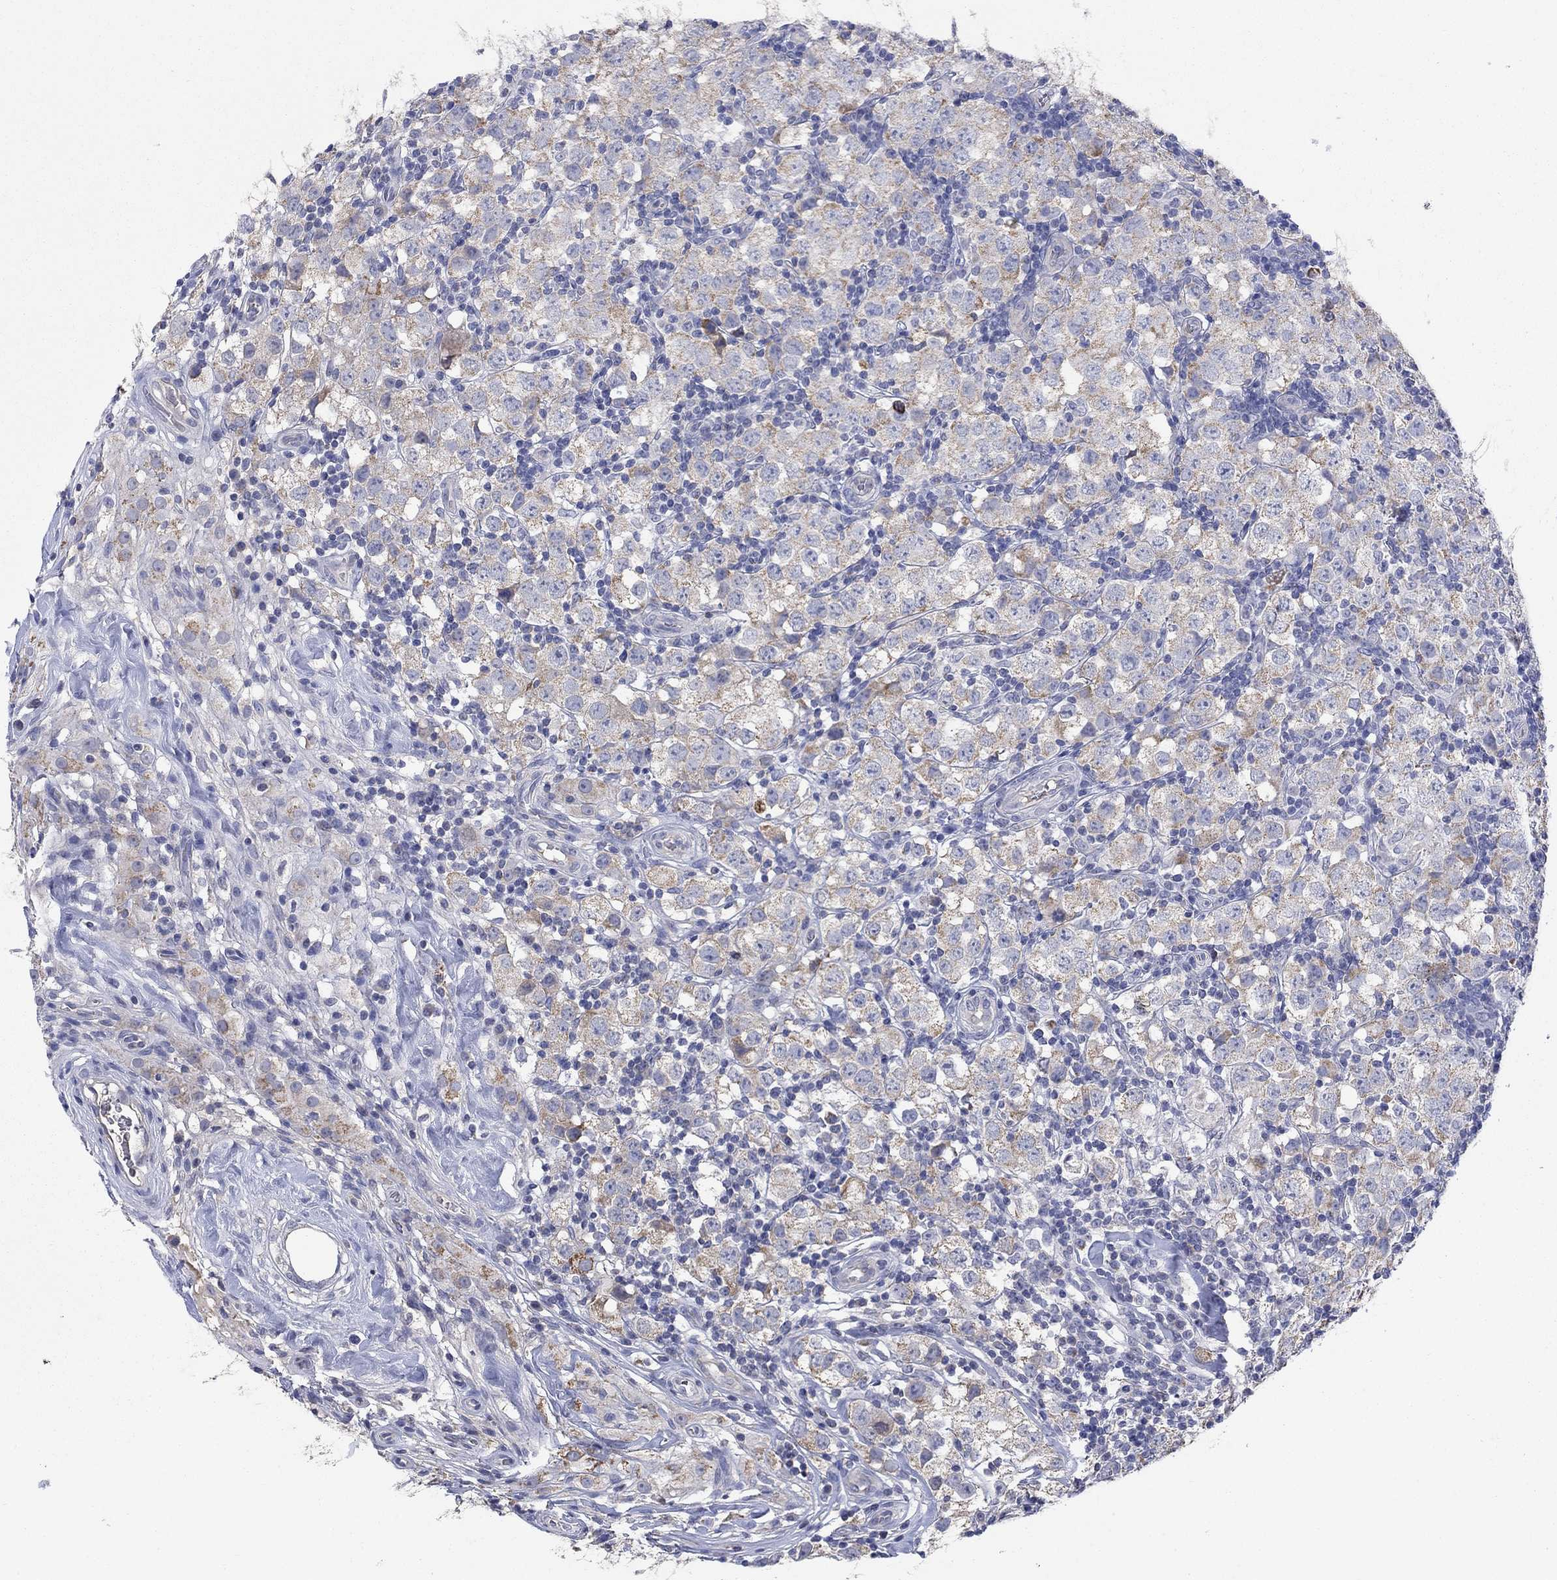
{"staining": {"intensity": "weak", "quantity": ">75%", "location": "cytoplasmic/membranous"}, "tissue": "testis cancer", "cell_type": "Tumor cells", "image_type": "cancer", "snomed": [{"axis": "morphology", "description": "Seminoma, NOS"}, {"axis": "topography", "description": "Testis"}], "caption": "IHC micrograph of seminoma (testis) stained for a protein (brown), which shows low levels of weak cytoplasmic/membranous staining in approximately >75% of tumor cells.", "gene": "CLVS1", "patient": {"sex": "male", "age": 34}}